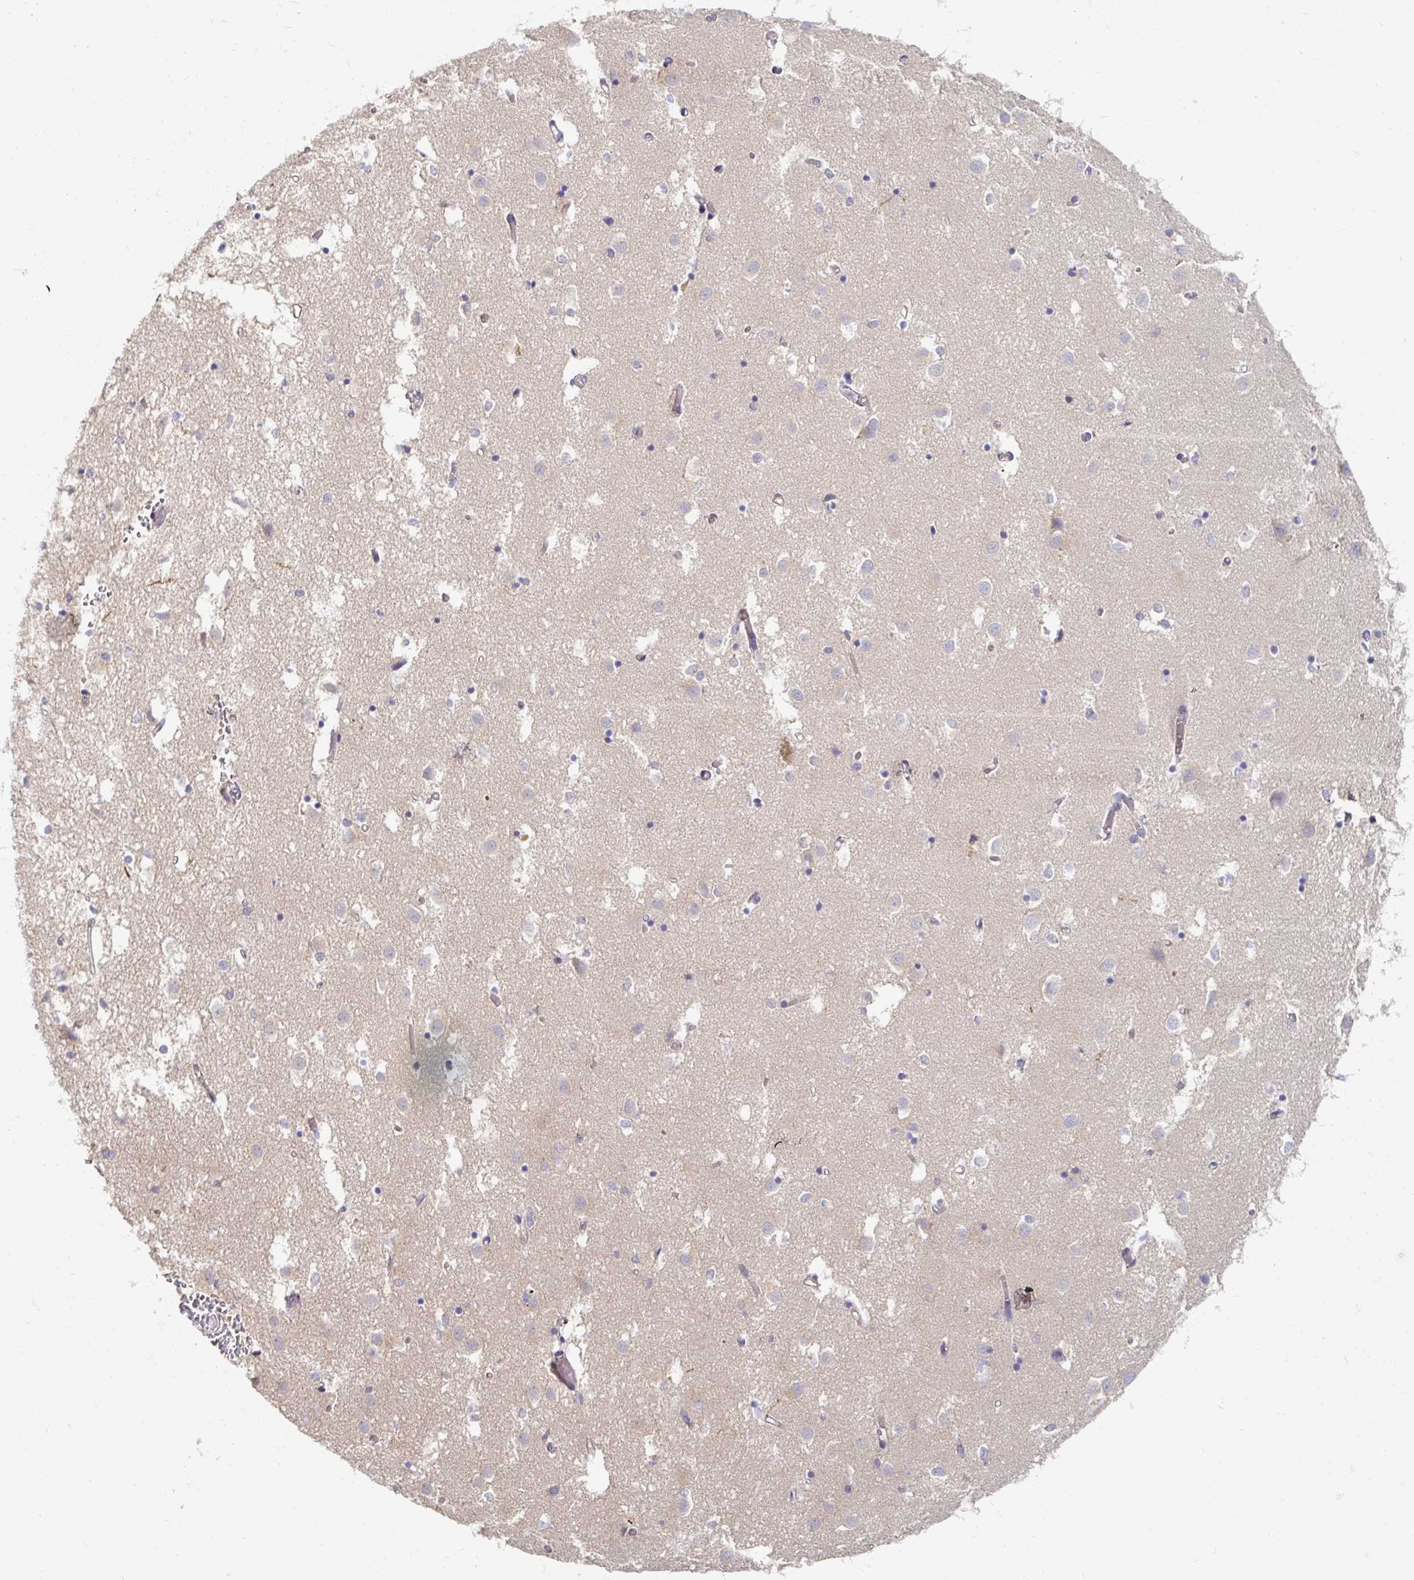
{"staining": {"intensity": "negative", "quantity": "none", "location": "none"}, "tissue": "caudate", "cell_type": "Glial cells", "image_type": "normal", "snomed": [{"axis": "morphology", "description": "Normal tissue, NOS"}, {"axis": "topography", "description": "Lateral ventricle wall"}], "caption": "High power microscopy histopathology image of an immunohistochemistry (IHC) micrograph of benign caudate, revealing no significant staining in glial cells.", "gene": "MYLK2", "patient": {"sex": "male", "age": 70}}